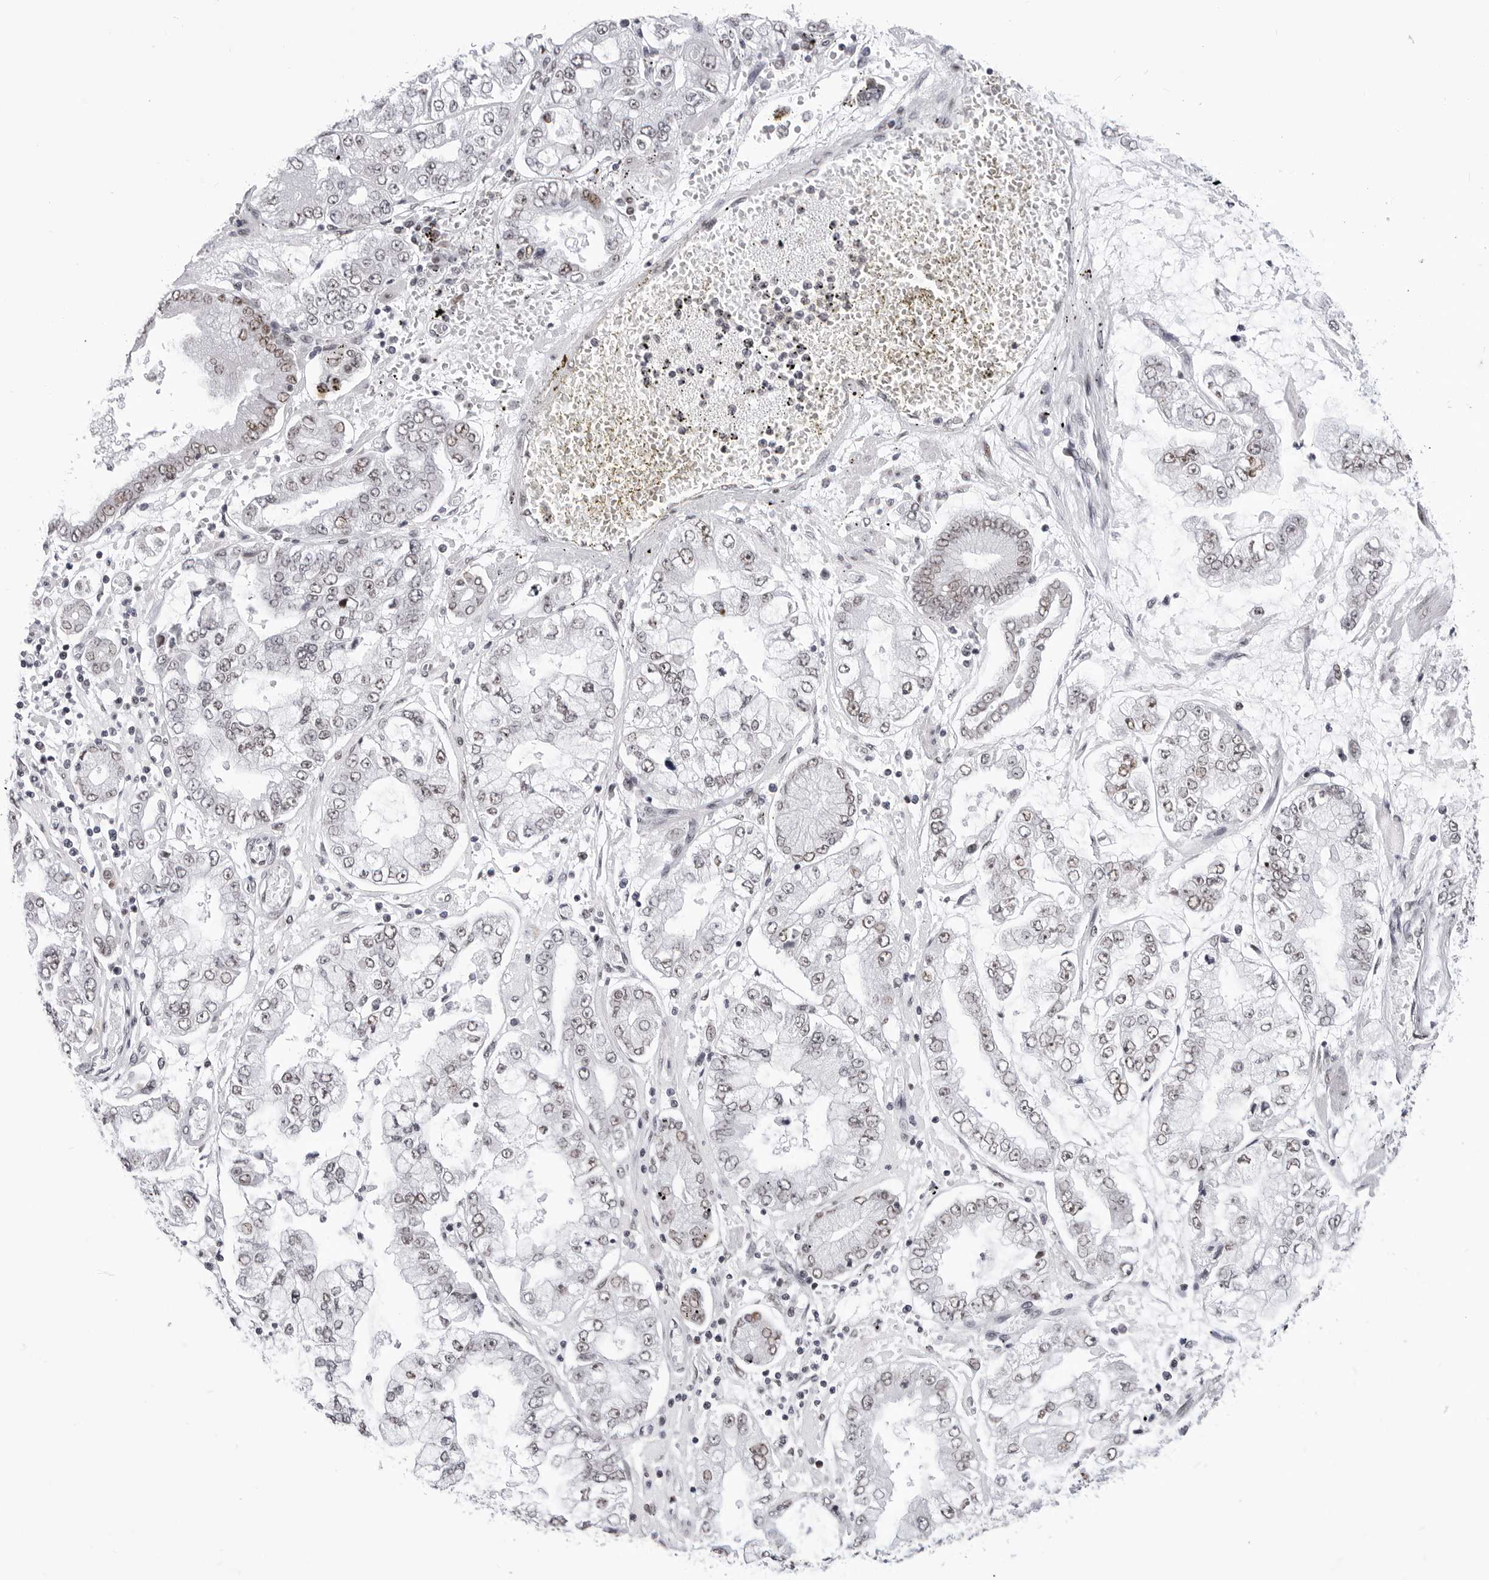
{"staining": {"intensity": "weak", "quantity": "25%-75%", "location": "nuclear"}, "tissue": "stomach cancer", "cell_type": "Tumor cells", "image_type": "cancer", "snomed": [{"axis": "morphology", "description": "Adenocarcinoma, NOS"}, {"axis": "topography", "description": "Stomach"}], "caption": "About 25%-75% of tumor cells in human stomach adenocarcinoma reveal weak nuclear protein positivity as visualized by brown immunohistochemical staining.", "gene": "SF3B4", "patient": {"sex": "male", "age": 76}}